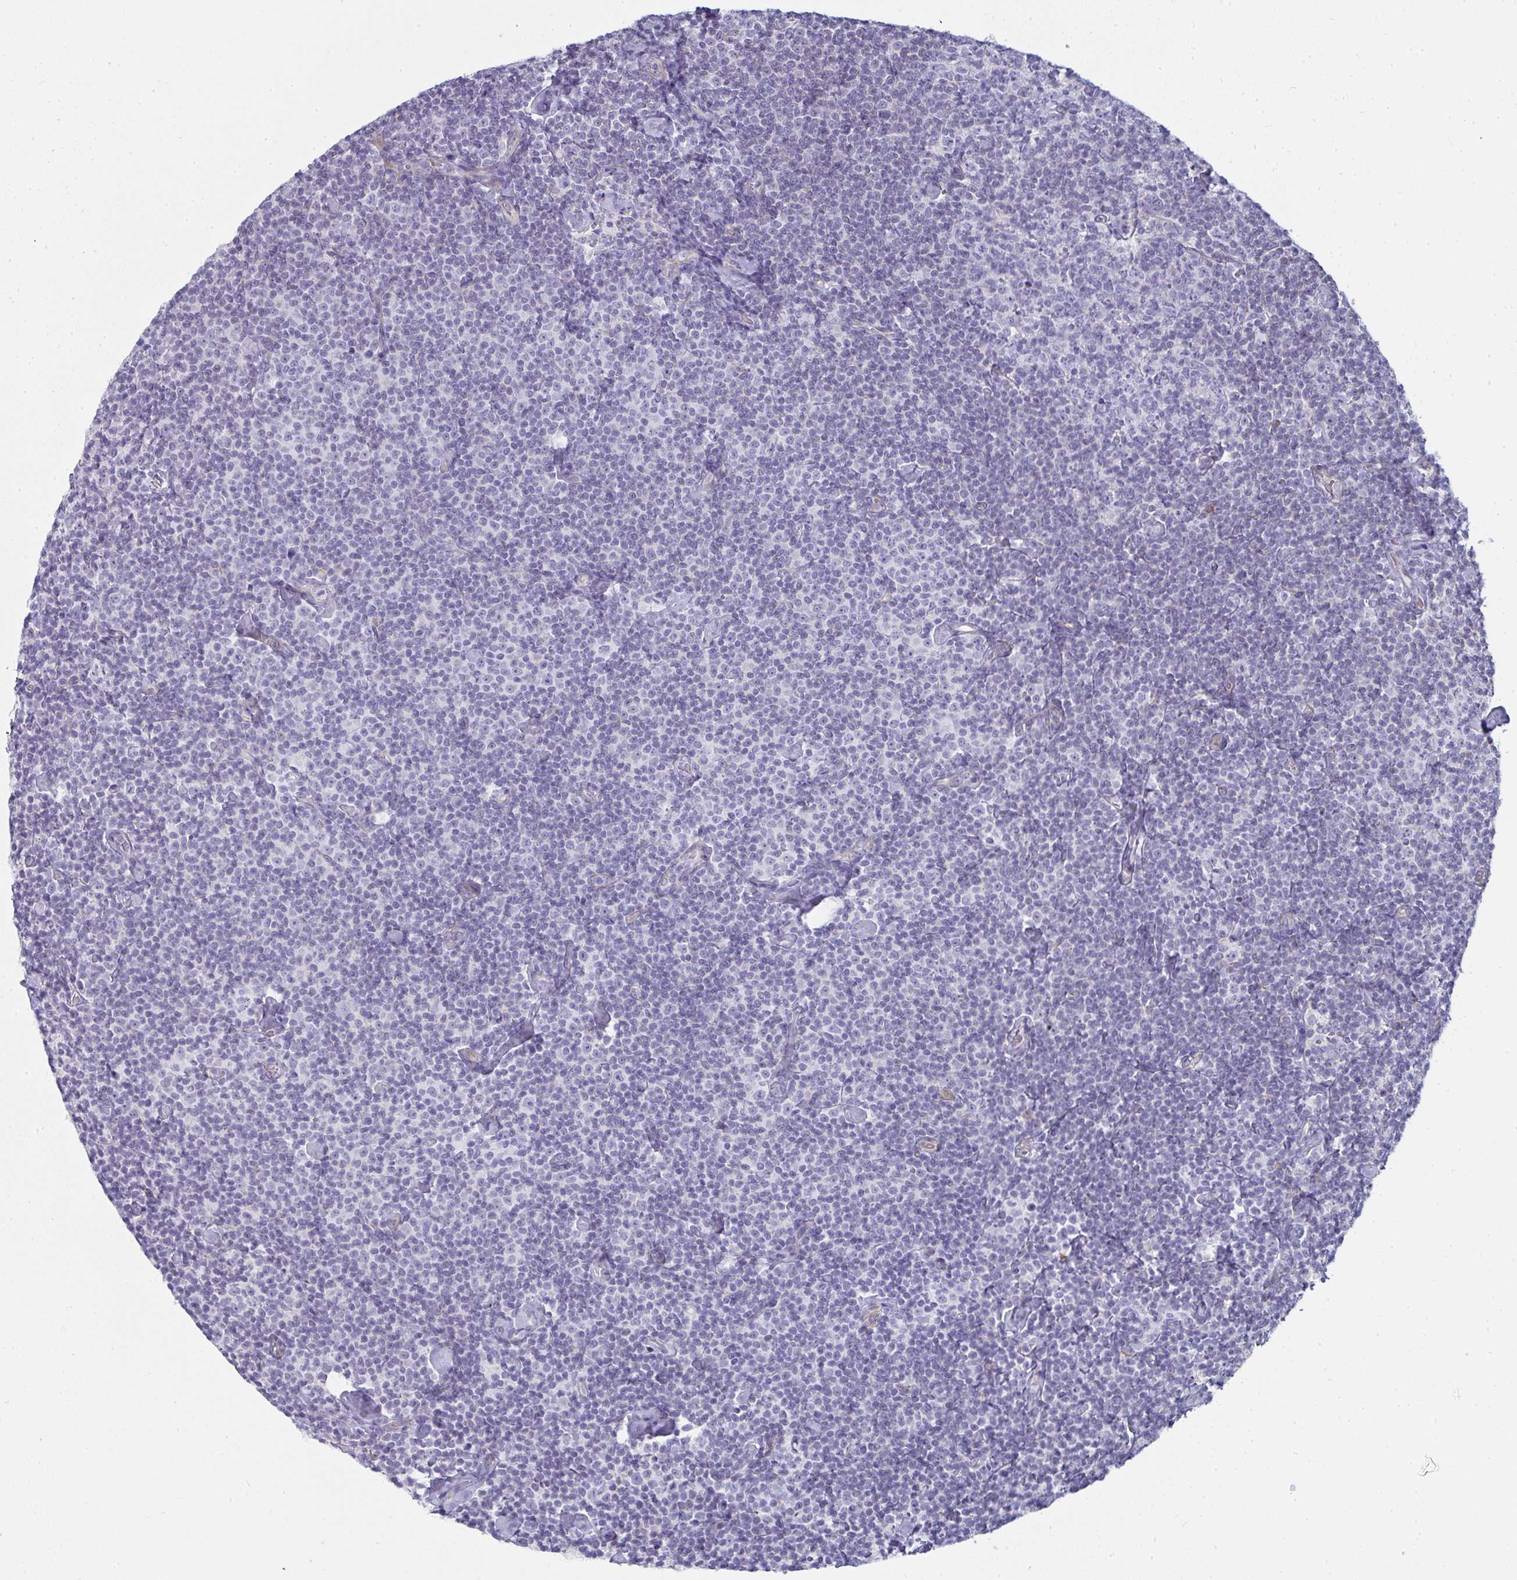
{"staining": {"intensity": "negative", "quantity": "none", "location": "none"}, "tissue": "lymphoma", "cell_type": "Tumor cells", "image_type": "cancer", "snomed": [{"axis": "morphology", "description": "Malignant lymphoma, non-Hodgkin's type, Low grade"}, {"axis": "topography", "description": "Lymph node"}], "caption": "A photomicrograph of low-grade malignant lymphoma, non-Hodgkin's type stained for a protein shows no brown staining in tumor cells. (Brightfield microscopy of DAB immunohistochemistry (IHC) at high magnification).", "gene": "SHROOM1", "patient": {"sex": "male", "age": 81}}